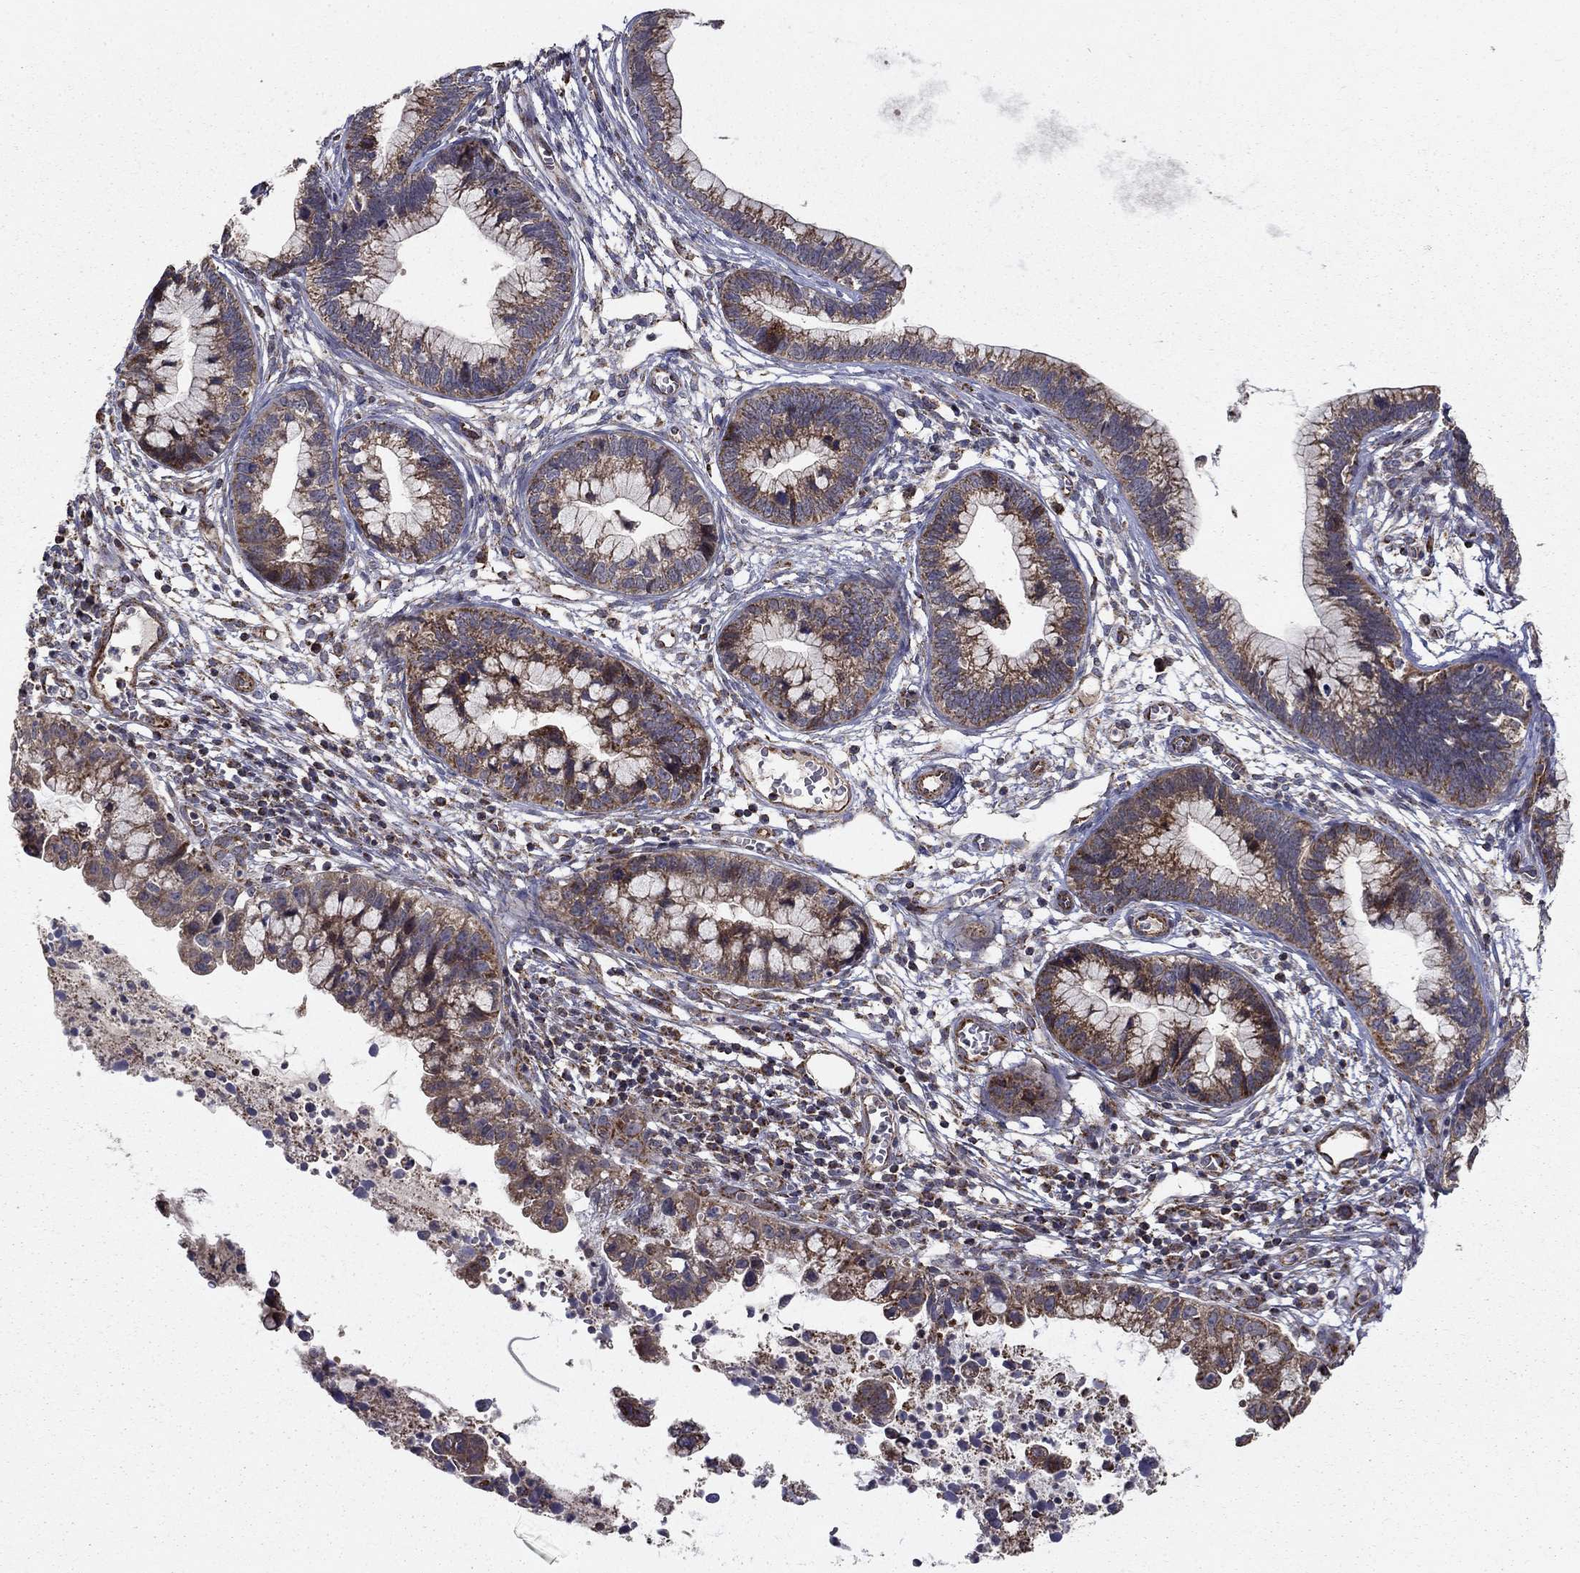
{"staining": {"intensity": "strong", "quantity": "25%-75%", "location": "cytoplasmic/membranous"}, "tissue": "cervical cancer", "cell_type": "Tumor cells", "image_type": "cancer", "snomed": [{"axis": "morphology", "description": "Adenocarcinoma, NOS"}, {"axis": "topography", "description": "Cervix"}], "caption": "A high amount of strong cytoplasmic/membranous expression is present in about 25%-75% of tumor cells in cervical cancer (adenocarcinoma) tissue.", "gene": "NDUFS8", "patient": {"sex": "female", "age": 44}}